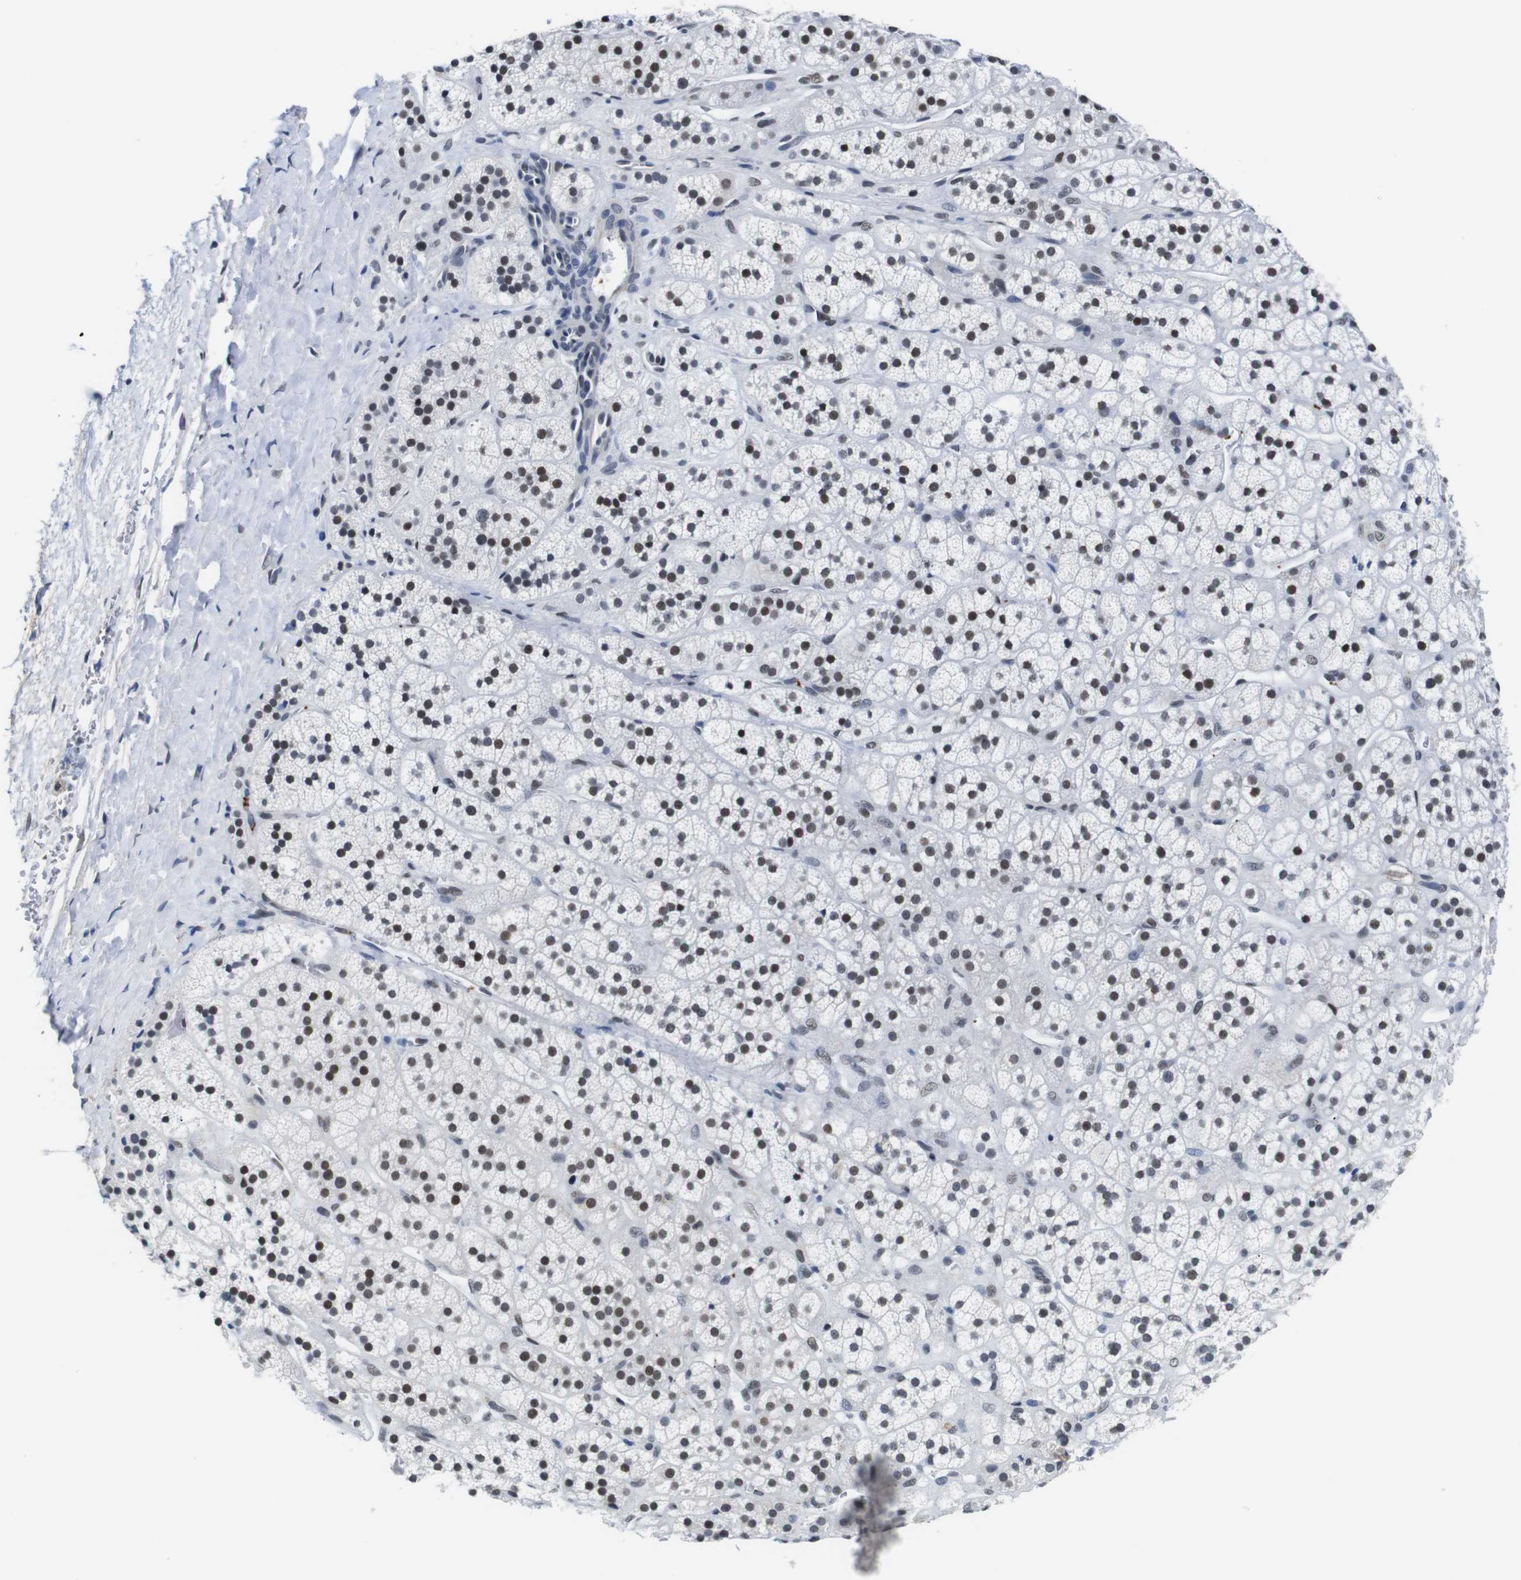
{"staining": {"intensity": "weak", "quantity": "25%-75%", "location": "nuclear"}, "tissue": "adrenal gland", "cell_type": "Glandular cells", "image_type": "normal", "snomed": [{"axis": "morphology", "description": "Normal tissue, NOS"}, {"axis": "topography", "description": "Adrenal gland"}], "caption": "Brown immunohistochemical staining in benign adrenal gland displays weak nuclear staining in approximately 25%-75% of glandular cells.", "gene": "ILDR2", "patient": {"sex": "male", "age": 56}}